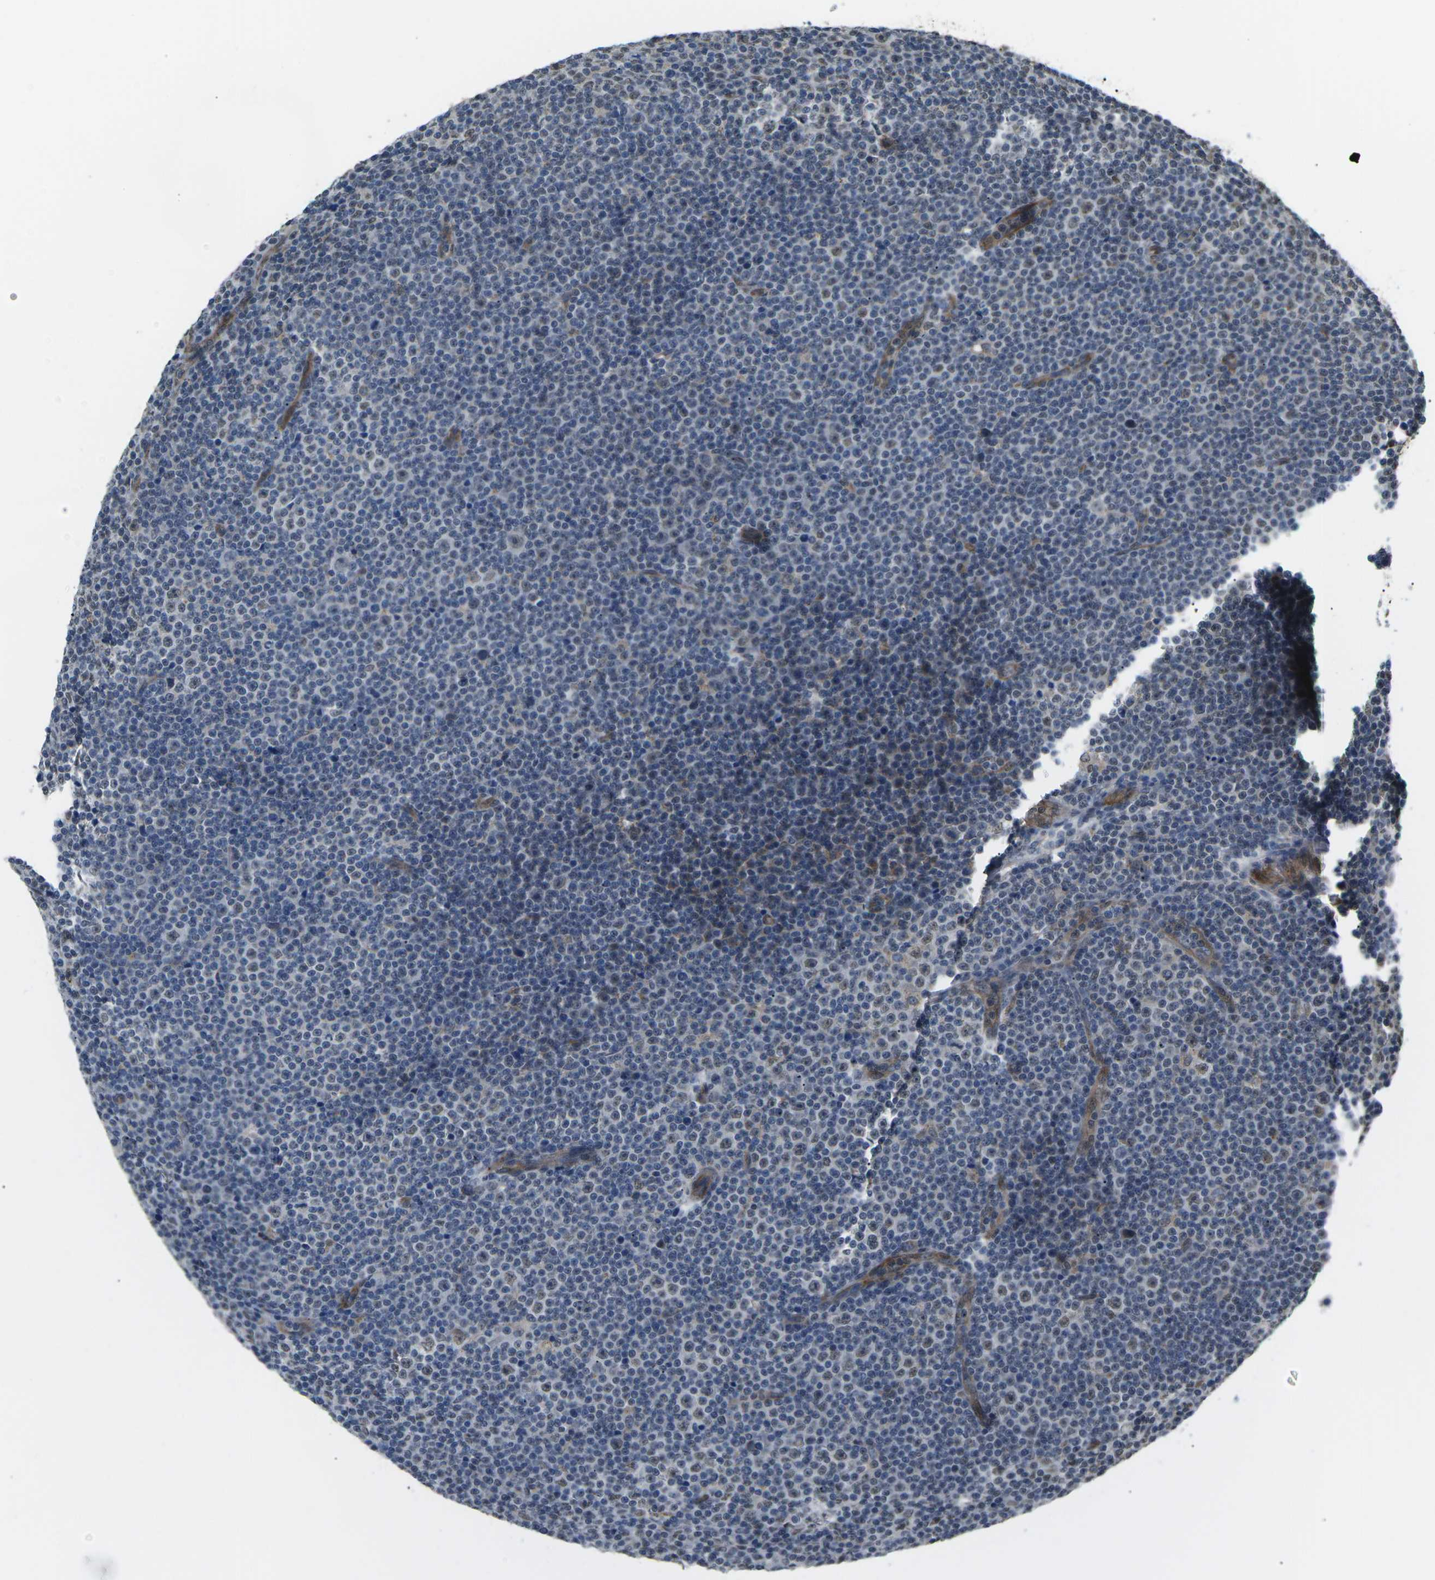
{"staining": {"intensity": "weak", "quantity": "<25%", "location": "nuclear"}, "tissue": "lymphoma", "cell_type": "Tumor cells", "image_type": "cancer", "snomed": [{"axis": "morphology", "description": "Malignant lymphoma, non-Hodgkin's type, Low grade"}, {"axis": "topography", "description": "Lymph node"}], "caption": "An immunohistochemistry micrograph of lymphoma is shown. There is no staining in tumor cells of lymphoma. (DAB IHC, high magnification).", "gene": "ERBB4", "patient": {"sex": "female", "age": 67}}